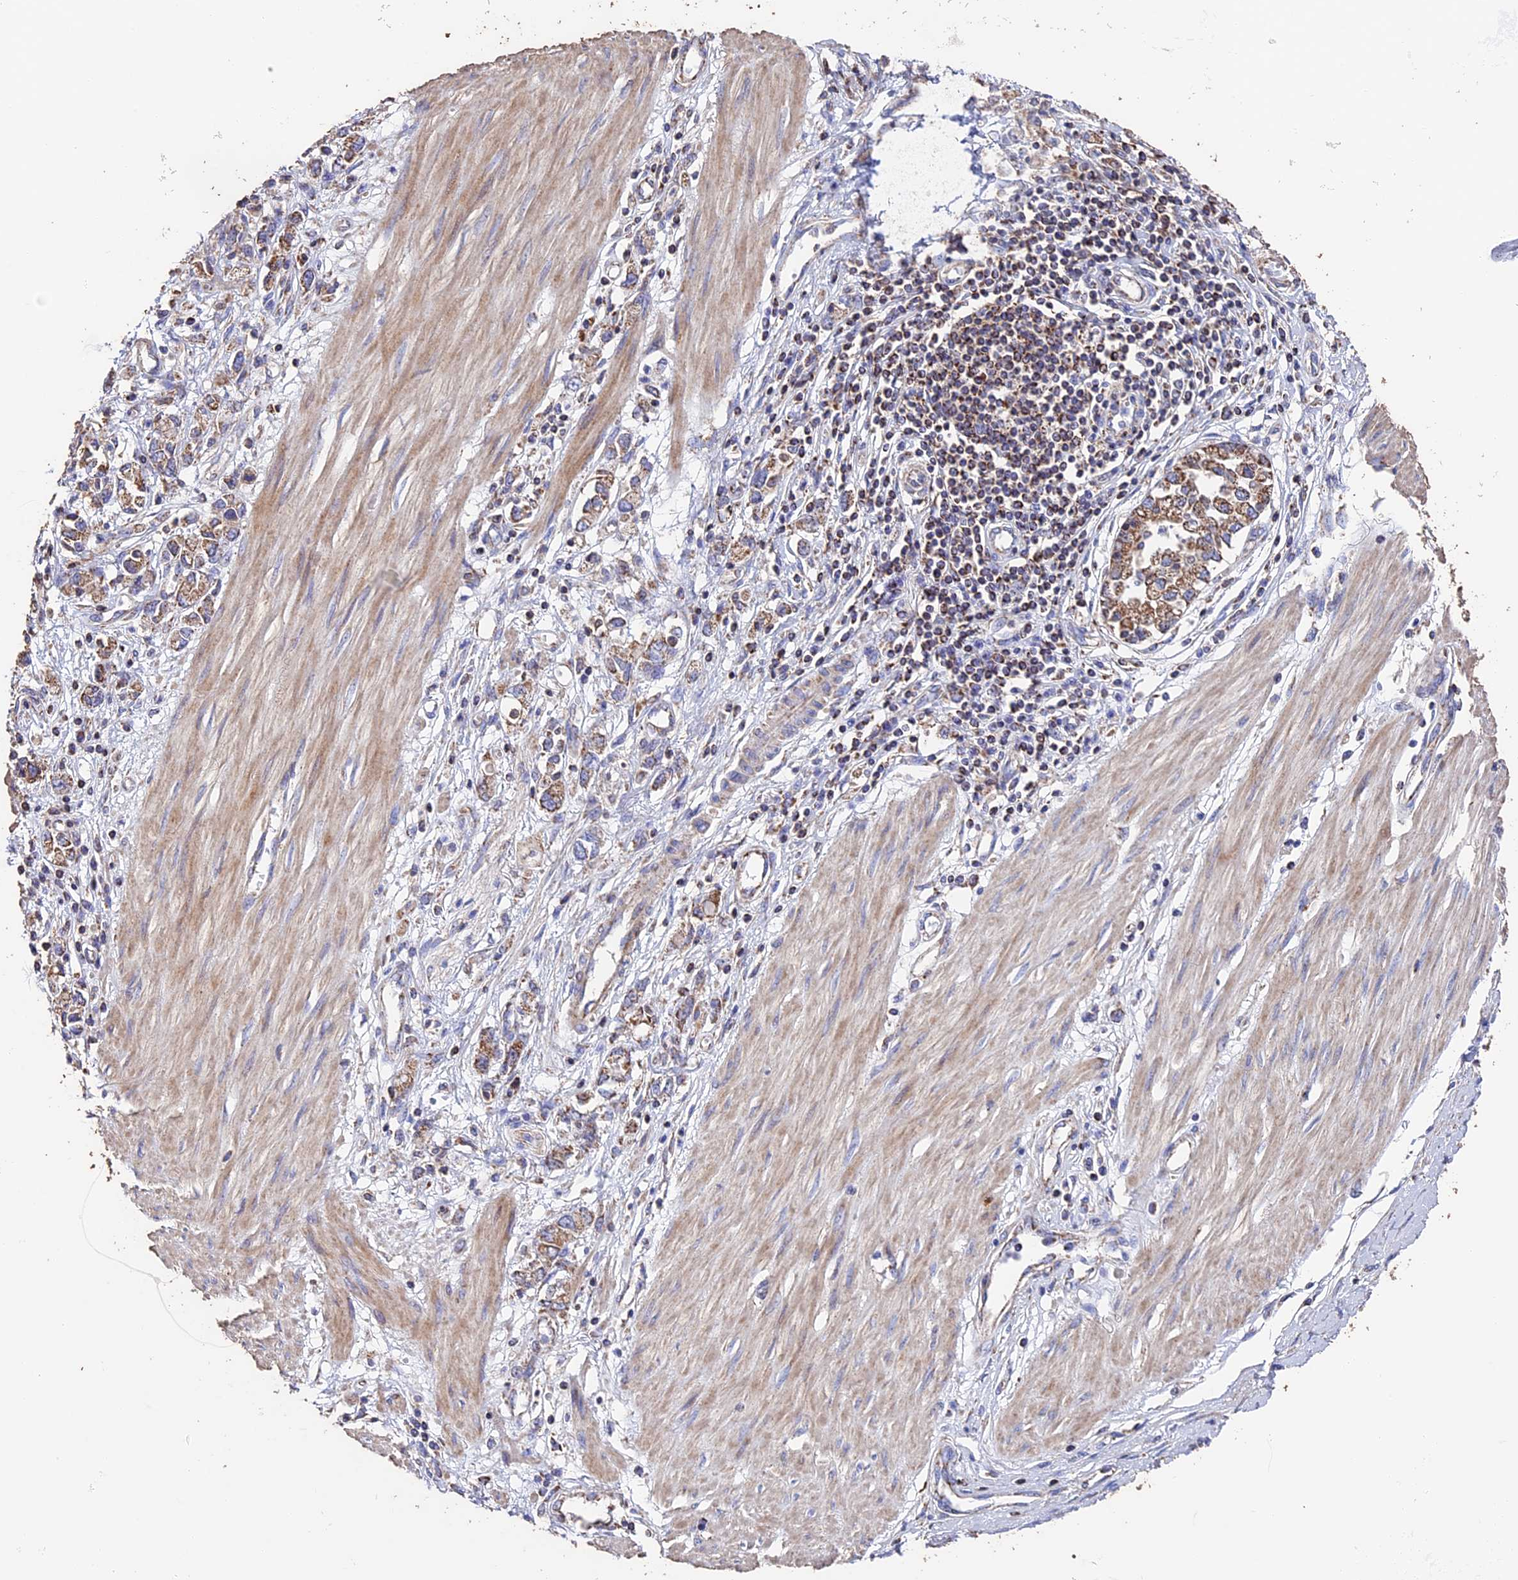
{"staining": {"intensity": "moderate", "quantity": ">75%", "location": "cytoplasmic/membranous"}, "tissue": "stomach cancer", "cell_type": "Tumor cells", "image_type": "cancer", "snomed": [{"axis": "morphology", "description": "Adenocarcinoma, NOS"}, {"axis": "topography", "description": "Stomach"}], "caption": "A medium amount of moderate cytoplasmic/membranous staining is appreciated in approximately >75% of tumor cells in stomach cancer (adenocarcinoma) tissue.", "gene": "ADAT1", "patient": {"sex": "female", "age": 76}}